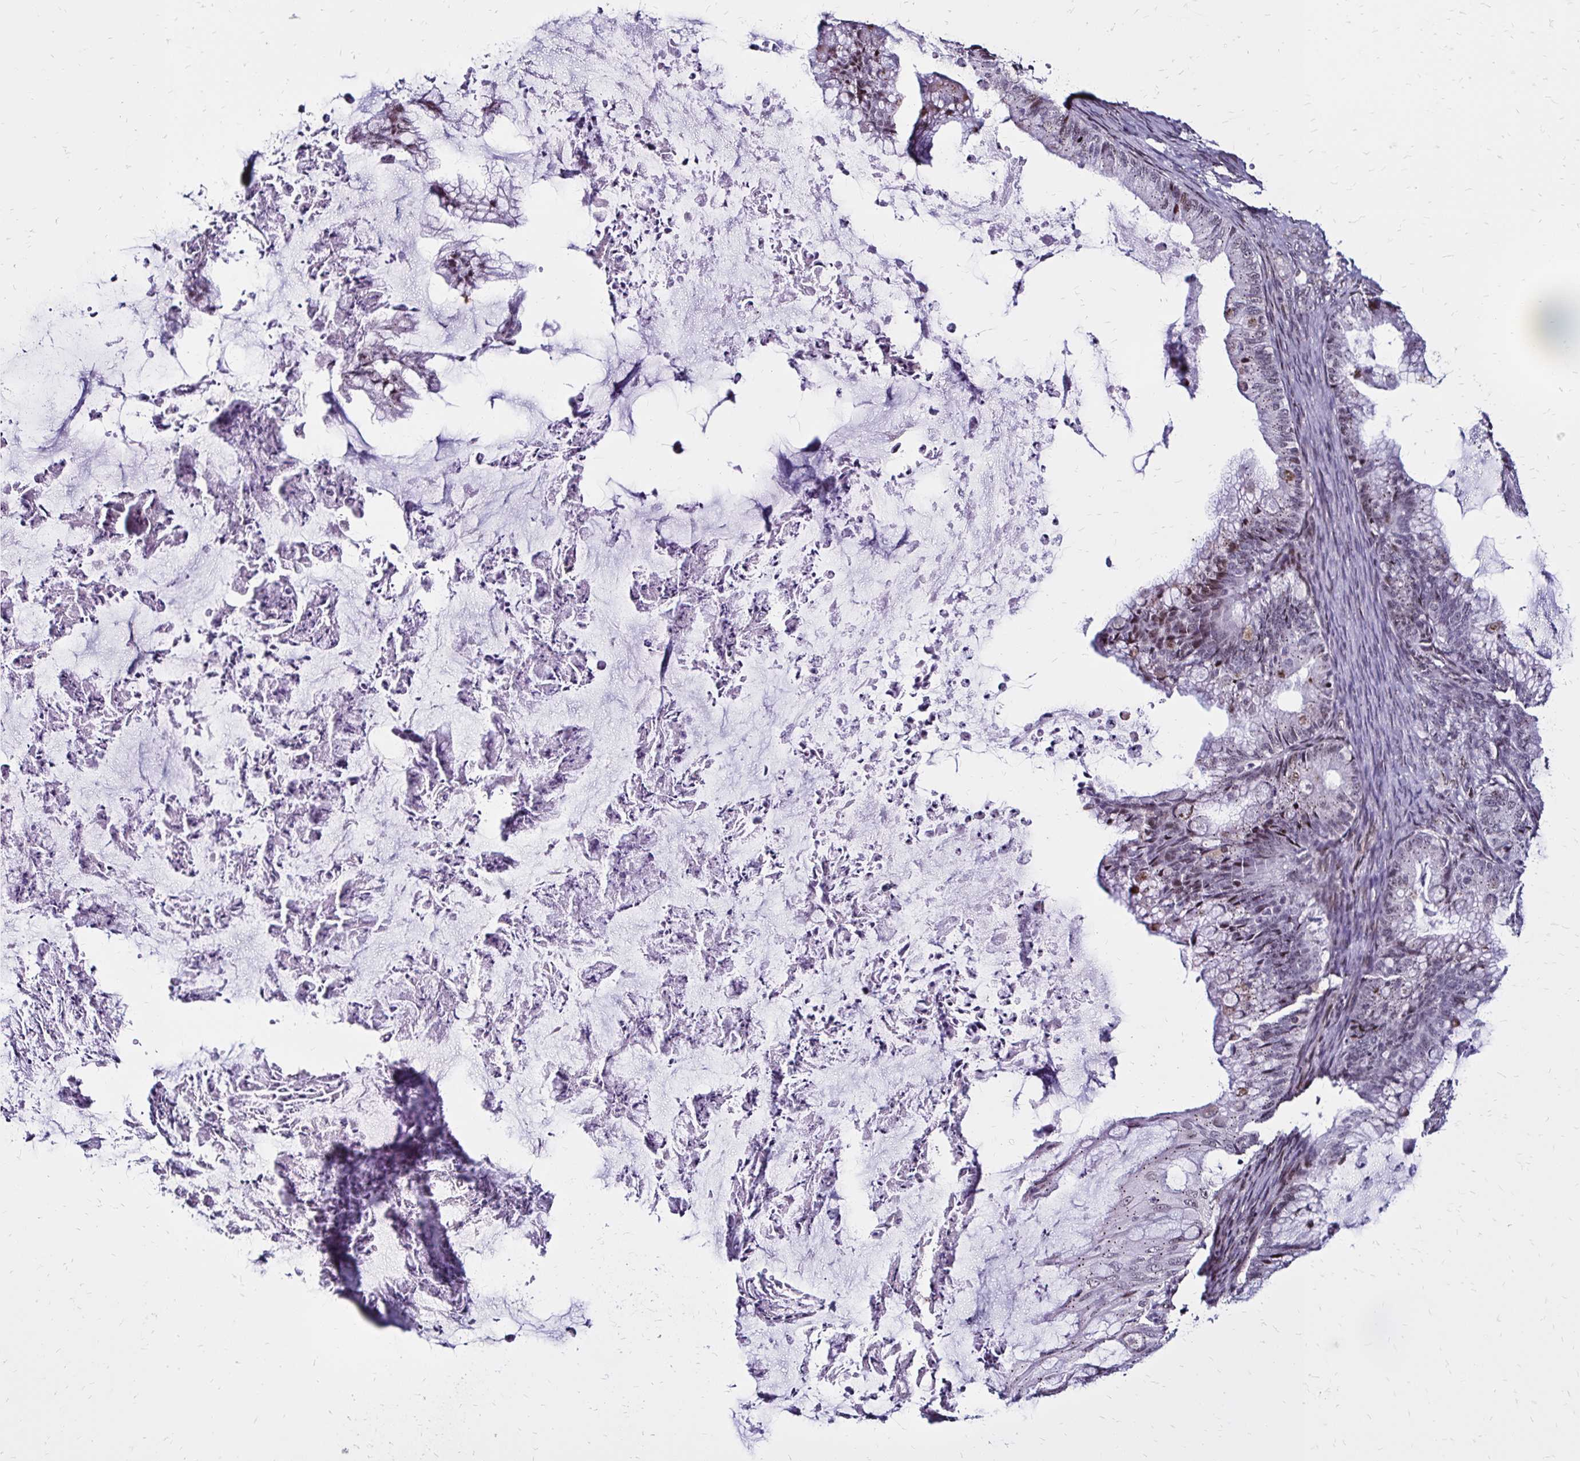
{"staining": {"intensity": "weak", "quantity": "25%-75%", "location": "cytoplasmic/membranous"}, "tissue": "ovarian cancer", "cell_type": "Tumor cells", "image_type": "cancer", "snomed": [{"axis": "morphology", "description": "Cystadenocarcinoma, mucinous, NOS"}, {"axis": "topography", "description": "Ovary"}], "caption": "A brown stain highlights weak cytoplasmic/membranous positivity of a protein in human ovarian cancer tumor cells. The staining was performed using DAB to visualize the protein expression in brown, while the nuclei were stained in blue with hematoxylin (Magnification: 20x).", "gene": "TOB1", "patient": {"sex": "female", "age": 35}}